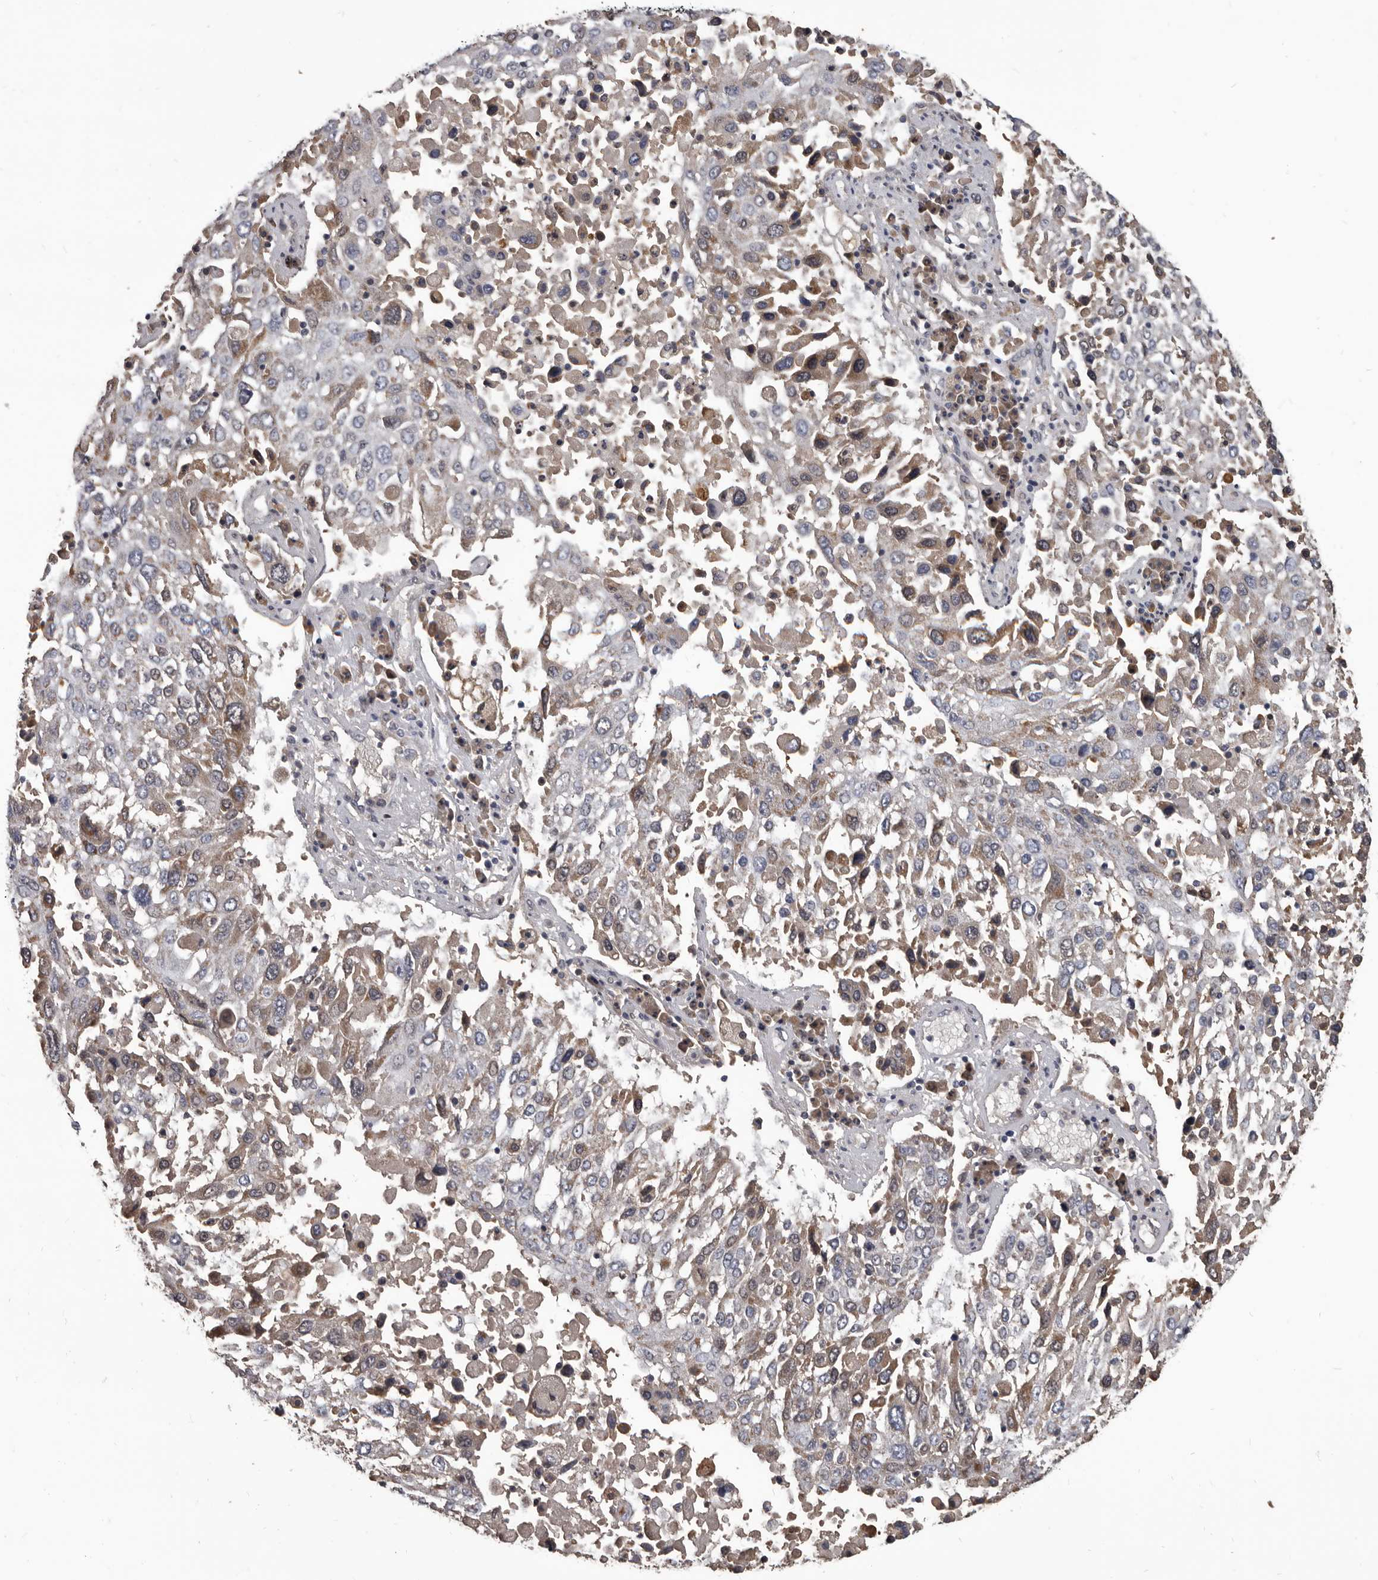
{"staining": {"intensity": "weak", "quantity": "25%-75%", "location": "cytoplasmic/membranous"}, "tissue": "lung cancer", "cell_type": "Tumor cells", "image_type": "cancer", "snomed": [{"axis": "morphology", "description": "Squamous cell carcinoma, NOS"}, {"axis": "topography", "description": "Lung"}], "caption": "DAB (3,3'-diaminobenzidine) immunohistochemical staining of lung squamous cell carcinoma exhibits weak cytoplasmic/membranous protein staining in about 25%-75% of tumor cells. The protein is shown in brown color, while the nuclei are stained blue.", "gene": "ALDH5A1", "patient": {"sex": "male", "age": 65}}